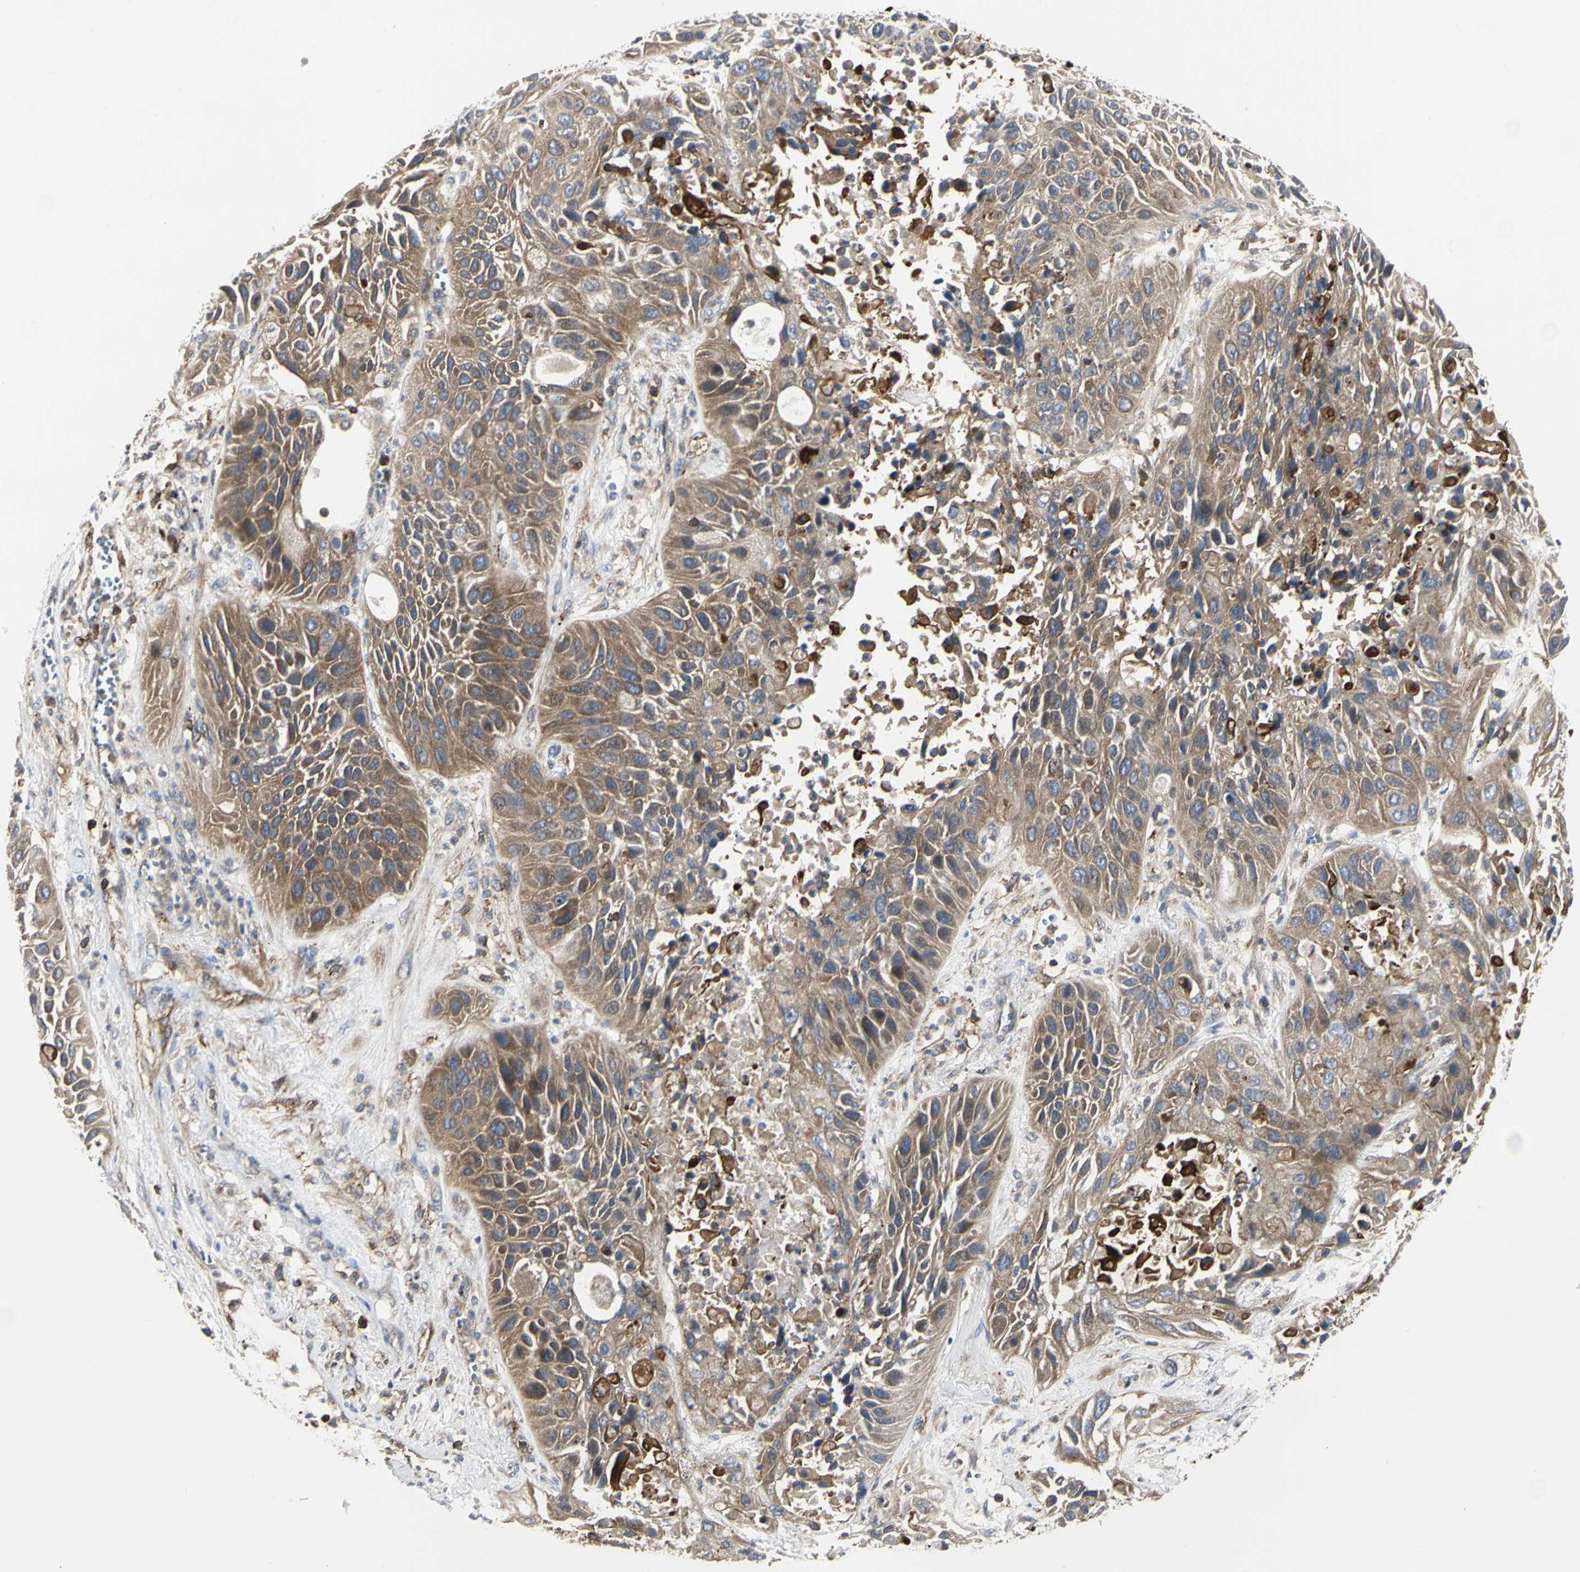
{"staining": {"intensity": "moderate", "quantity": ">75%", "location": "cytoplasmic/membranous"}, "tissue": "lung cancer", "cell_type": "Tumor cells", "image_type": "cancer", "snomed": [{"axis": "morphology", "description": "Squamous cell carcinoma, NOS"}, {"axis": "topography", "description": "Lung"}], "caption": "Moderate cytoplasmic/membranous protein staining is identified in approximately >75% of tumor cells in lung cancer.", "gene": "NAPG", "patient": {"sex": "female", "age": 76}}